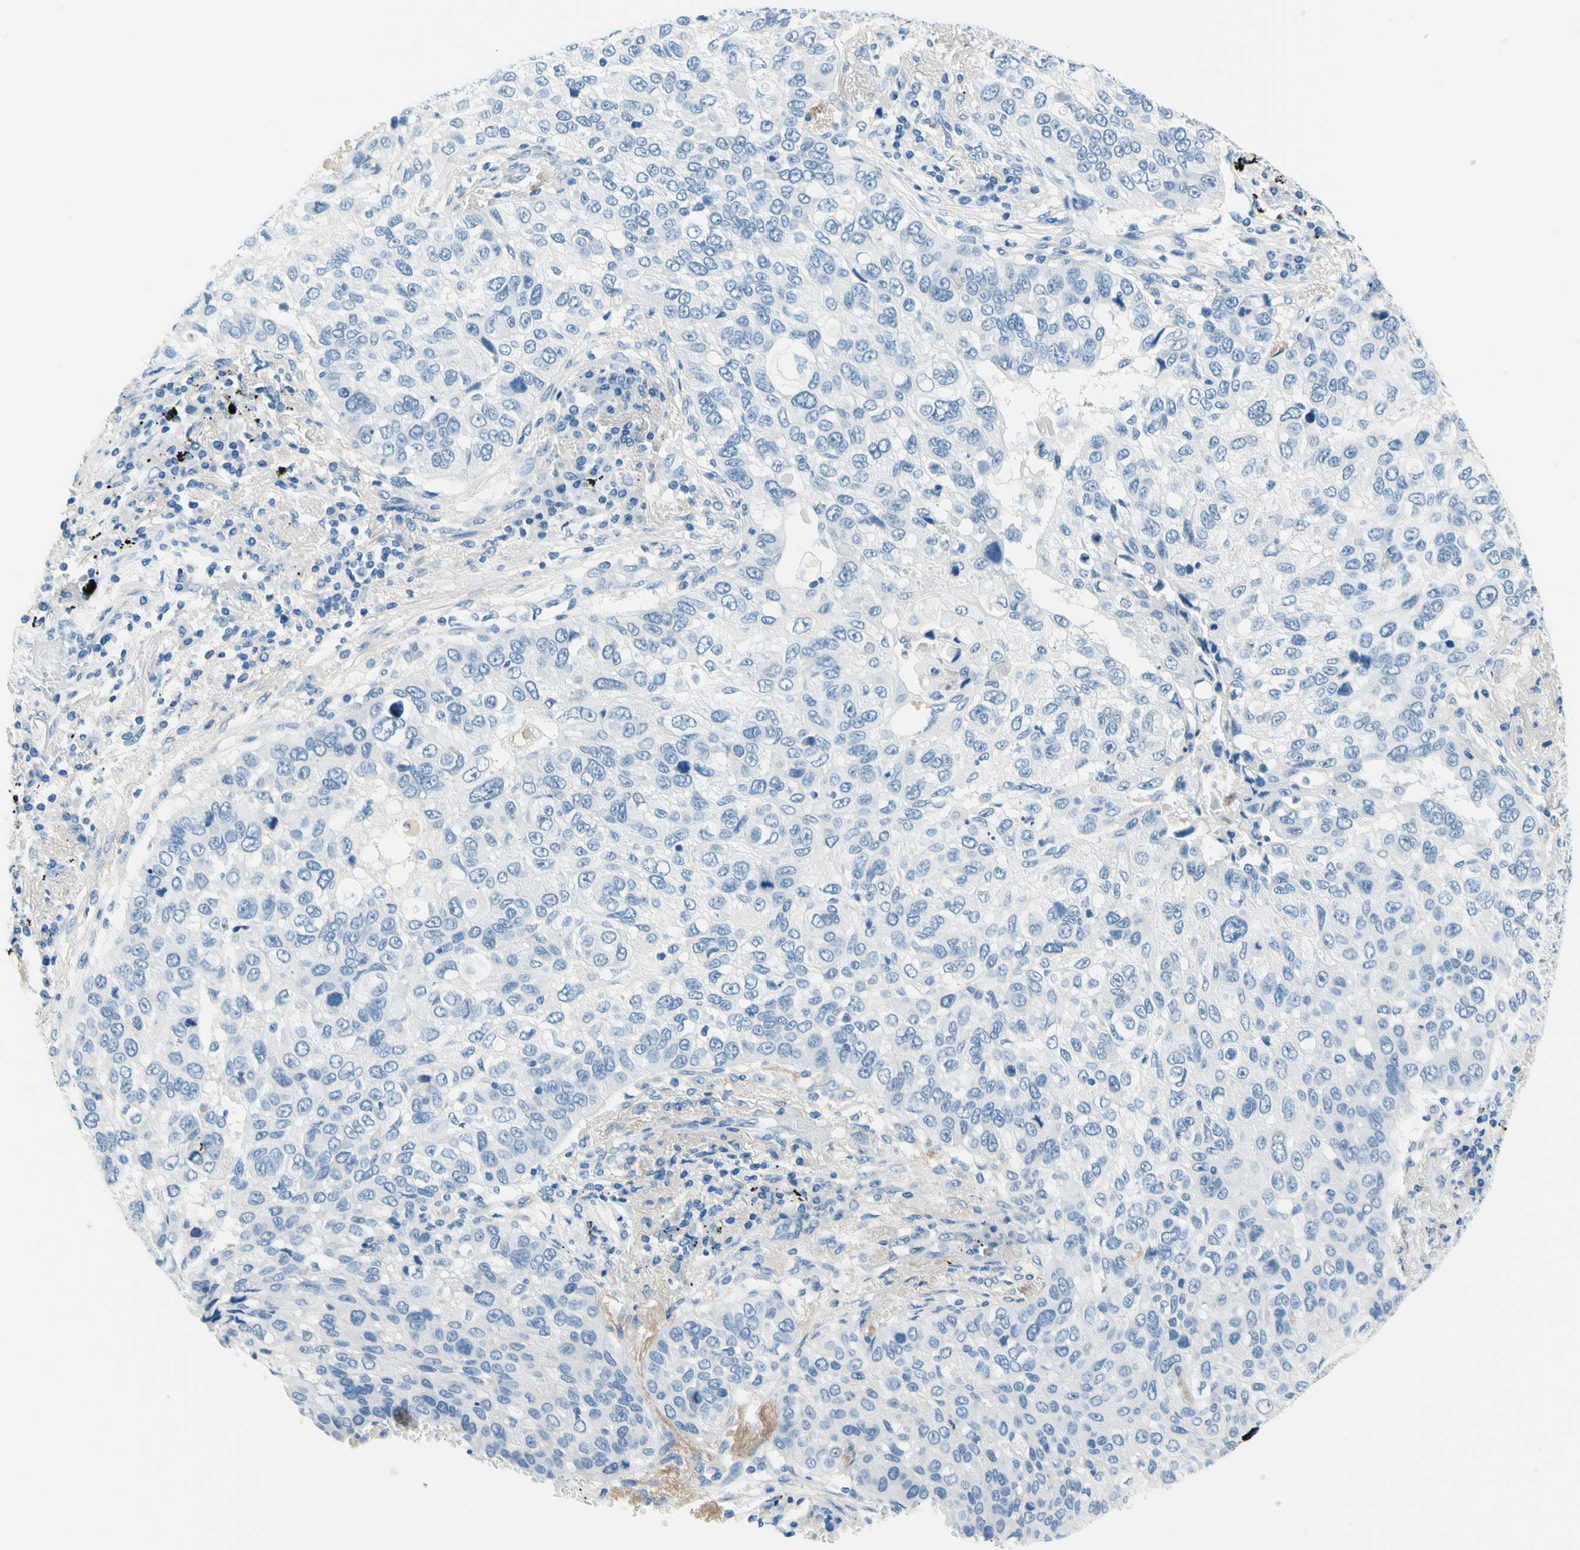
{"staining": {"intensity": "negative", "quantity": "none", "location": "none"}, "tissue": "lung cancer", "cell_type": "Tumor cells", "image_type": "cancer", "snomed": [{"axis": "morphology", "description": "Squamous cell carcinoma, NOS"}, {"axis": "topography", "description": "Lung"}], "caption": "Tumor cells show no significant protein positivity in lung squamous cell carcinoma.", "gene": "PASD1", "patient": {"sex": "male", "age": 57}}